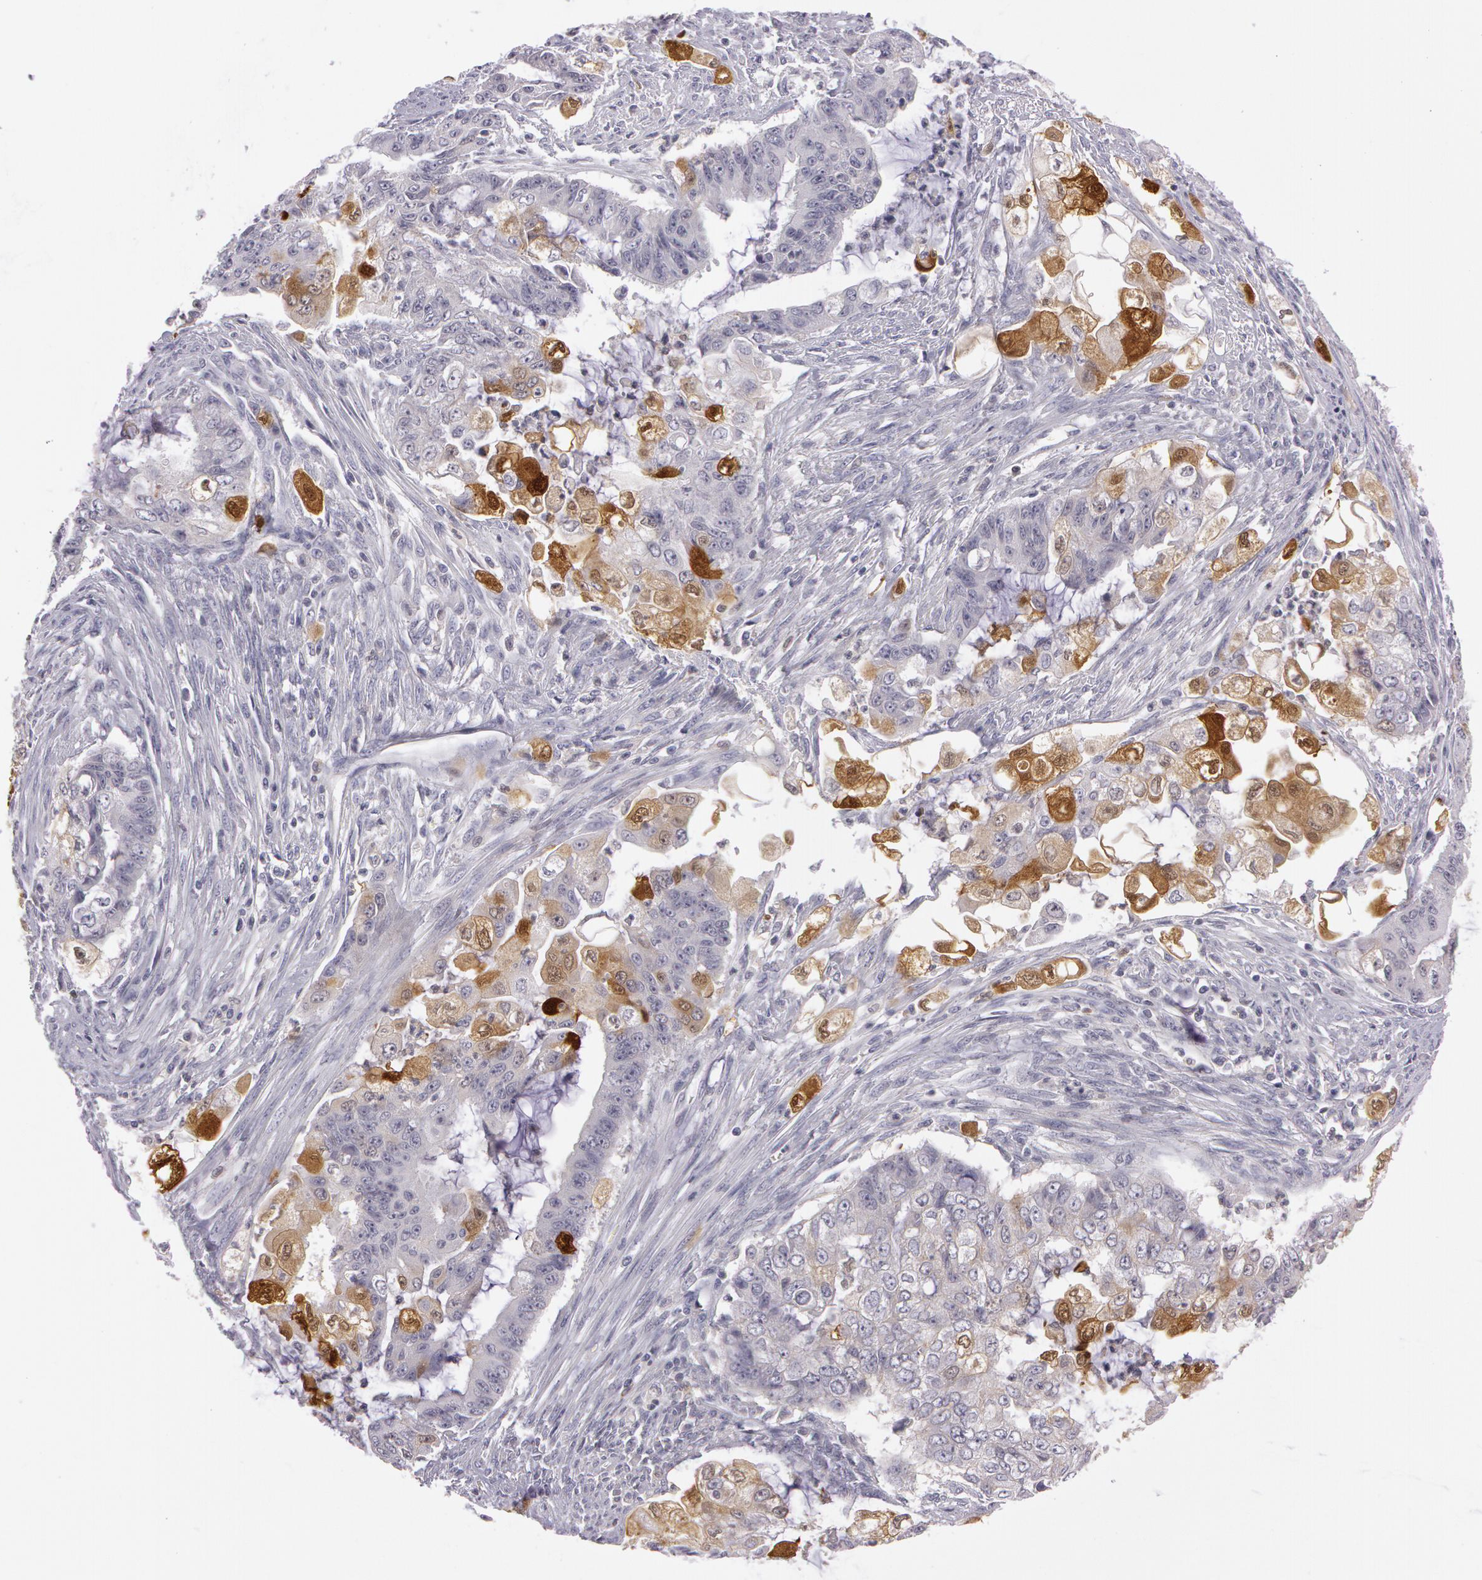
{"staining": {"intensity": "strong", "quantity": "<25%", "location": "nuclear"}, "tissue": "endometrial cancer", "cell_type": "Tumor cells", "image_type": "cancer", "snomed": [{"axis": "morphology", "description": "Adenocarcinoma, NOS"}, {"axis": "topography", "description": "Endometrium"}], "caption": "Immunohistochemical staining of adenocarcinoma (endometrial) displays medium levels of strong nuclear protein staining in approximately <25% of tumor cells. Immunohistochemistry stains the protein of interest in brown and the nuclei are stained blue.", "gene": "IL1RN", "patient": {"sex": "female", "age": 75}}